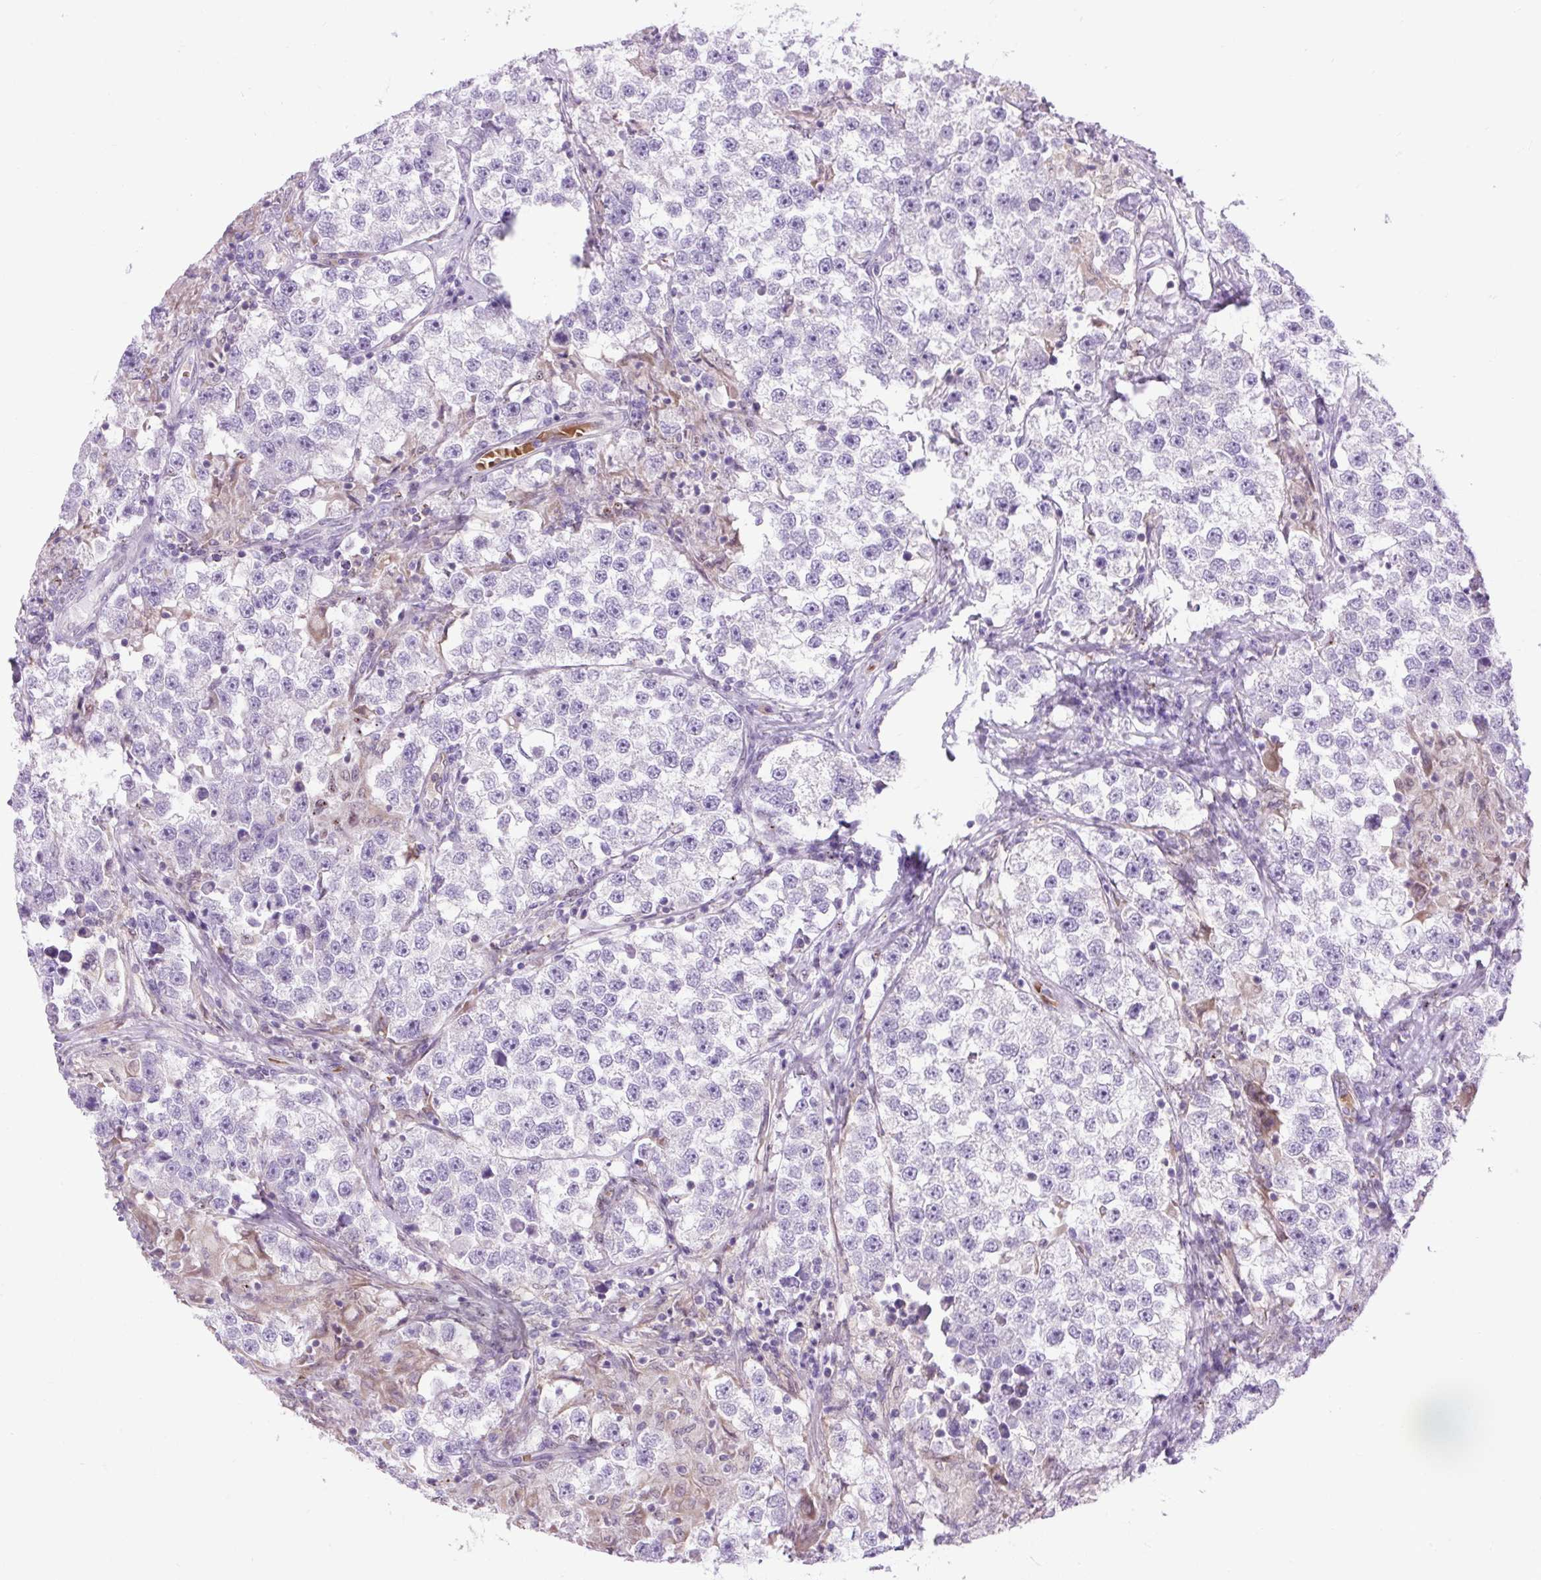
{"staining": {"intensity": "negative", "quantity": "none", "location": "none"}, "tissue": "testis cancer", "cell_type": "Tumor cells", "image_type": "cancer", "snomed": [{"axis": "morphology", "description": "Seminoma, NOS"}, {"axis": "topography", "description": "Testis"}], "caption": "This micrograph is of testis cancer stained with immunohistochemistry (IHC) to label a protein in brown with the nuclei are counter-stained blue. There is no positivity in tumor cells. (Immunohistochemistry (ihc), brightfield microscopy, high magnification).", "gene": "SCO2", "patient": {"sex": "male", "age": 46}}